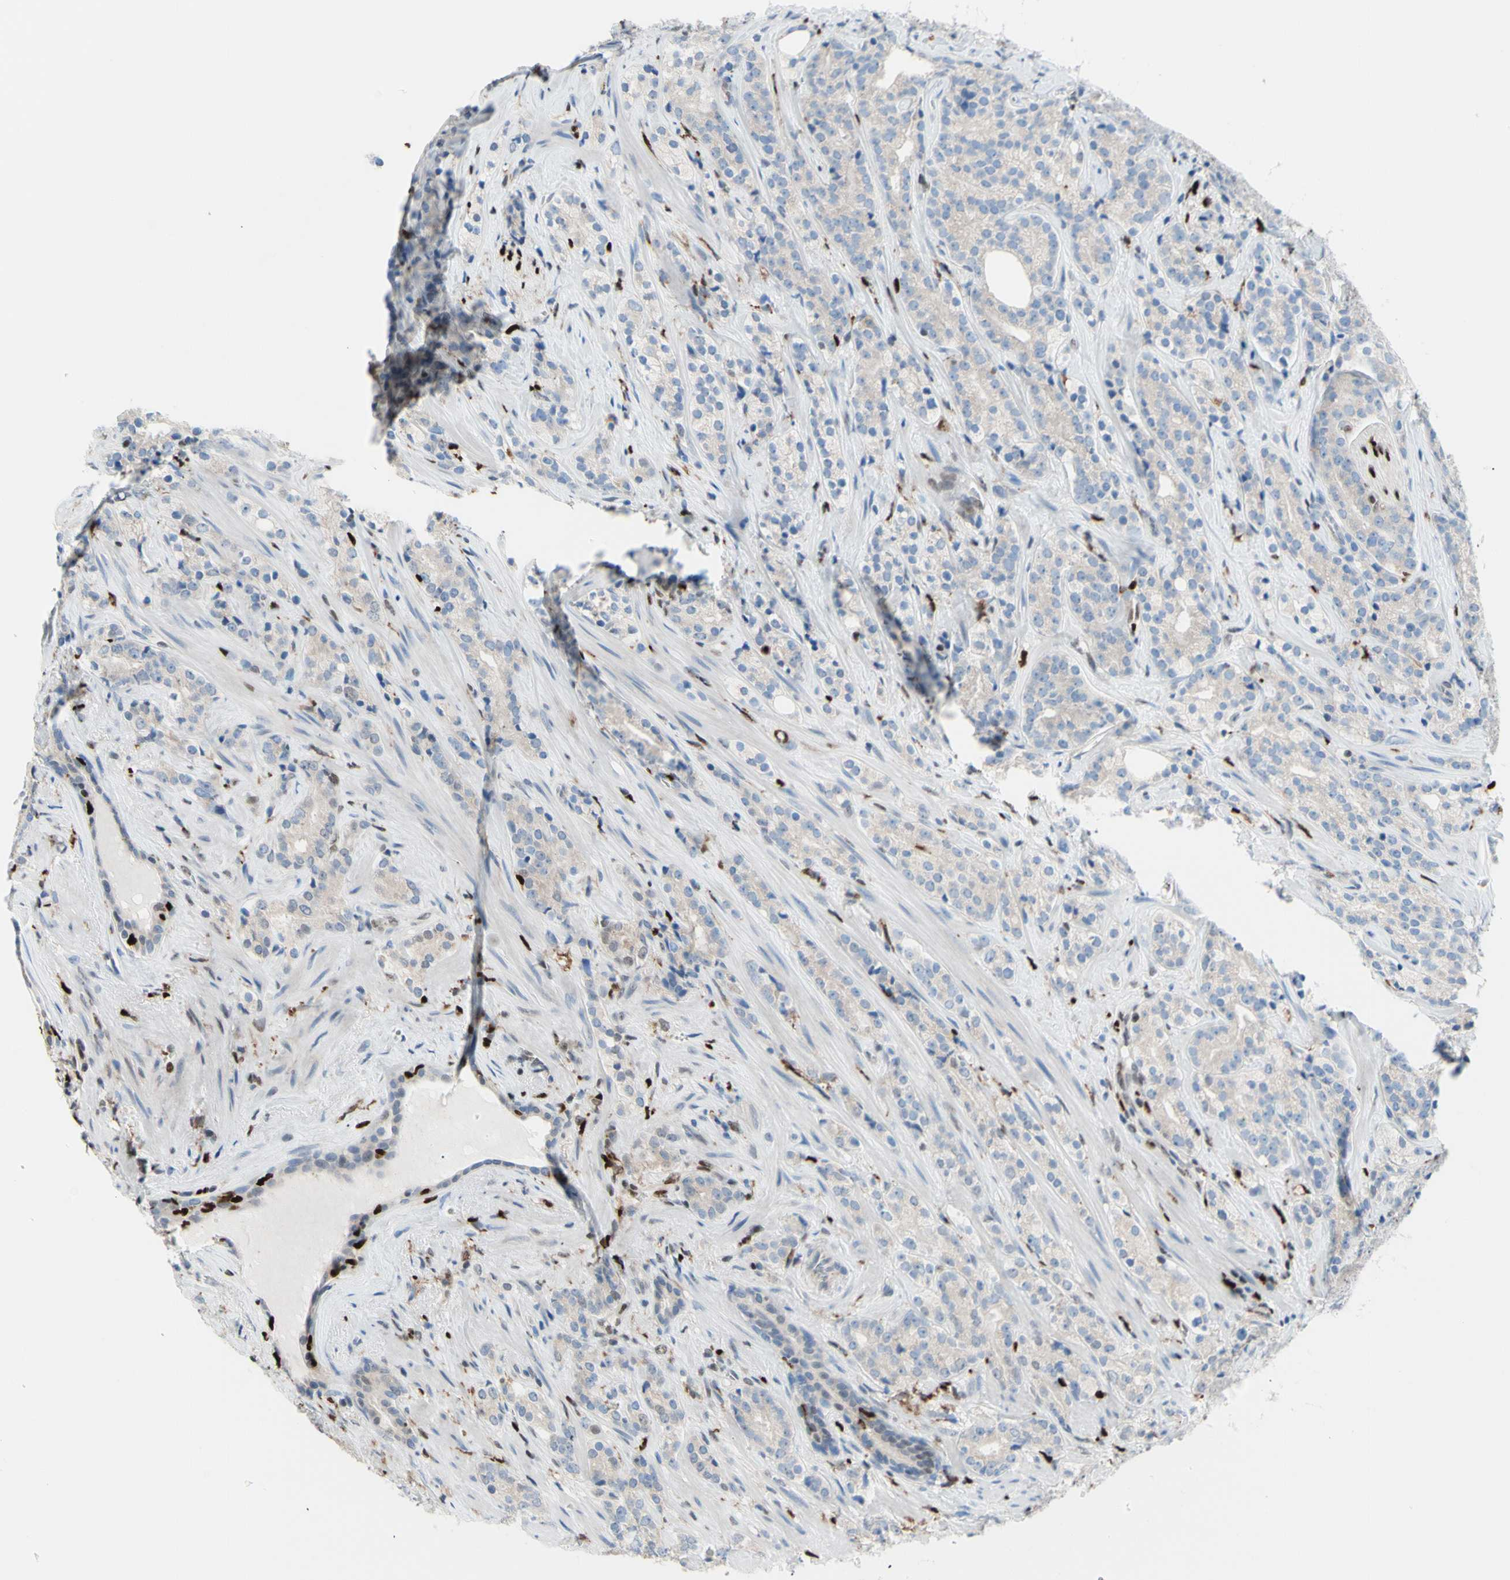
{"staining": {"intensity": "weak", "quantity": ">75%", "location": "cytoplasmic/membranous"}, "tissue": "prostate cancer", "cell_type": "Tumor cells", "image_type": "cancer", "snomed": [{"axis": "morphology", "description": "Adenocarcinoma, High grade"}, {"axis": "topography", "description": "Prostate"}], "caption": "Protein expression analysis of prostate cancer demonstrates weak cytoplasmic/membranous positivity in approximately >75% of tumor cells.", "gene": "EED", "patient": {"sex": "male", "age": 71}}